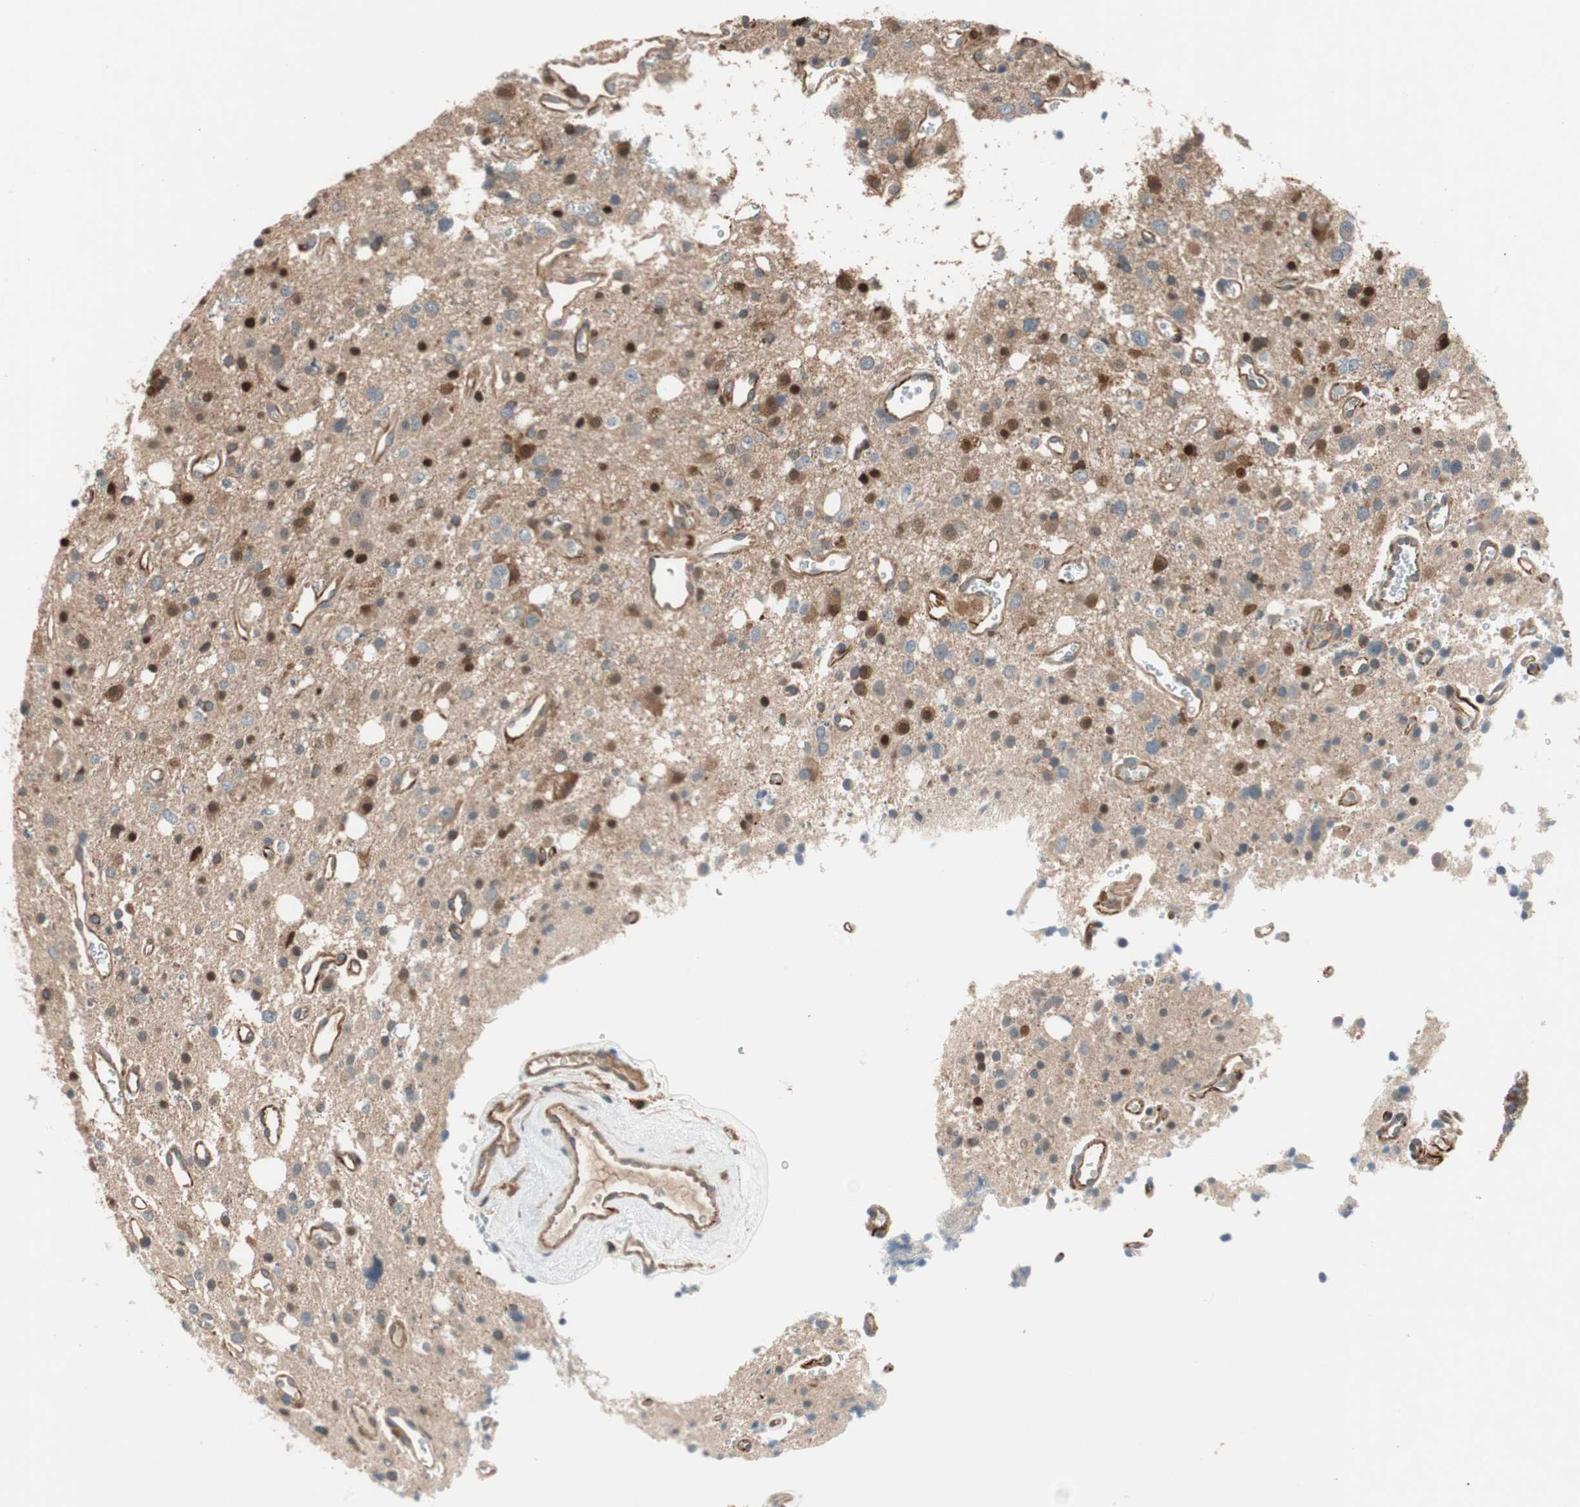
{"staining": {"intensity": "weak", "quantity": "<25%", "location": "cytoplasmic/membranous"}, "tissue": "glioma", "cell_type": "Tumor cells", "image_type": "cancer", "snomed": [{"axis": "morphology", "description": "Glioma, malignant, High grade"}, {"axis": "topography", "description": "Brain"}], "caption": "Malignant high-grade glioma stained for a protein using IHC demonstrates no expression tumor cells.", "gene": "PIK3R3", "patient": {"sex": "male", "age": 47}}